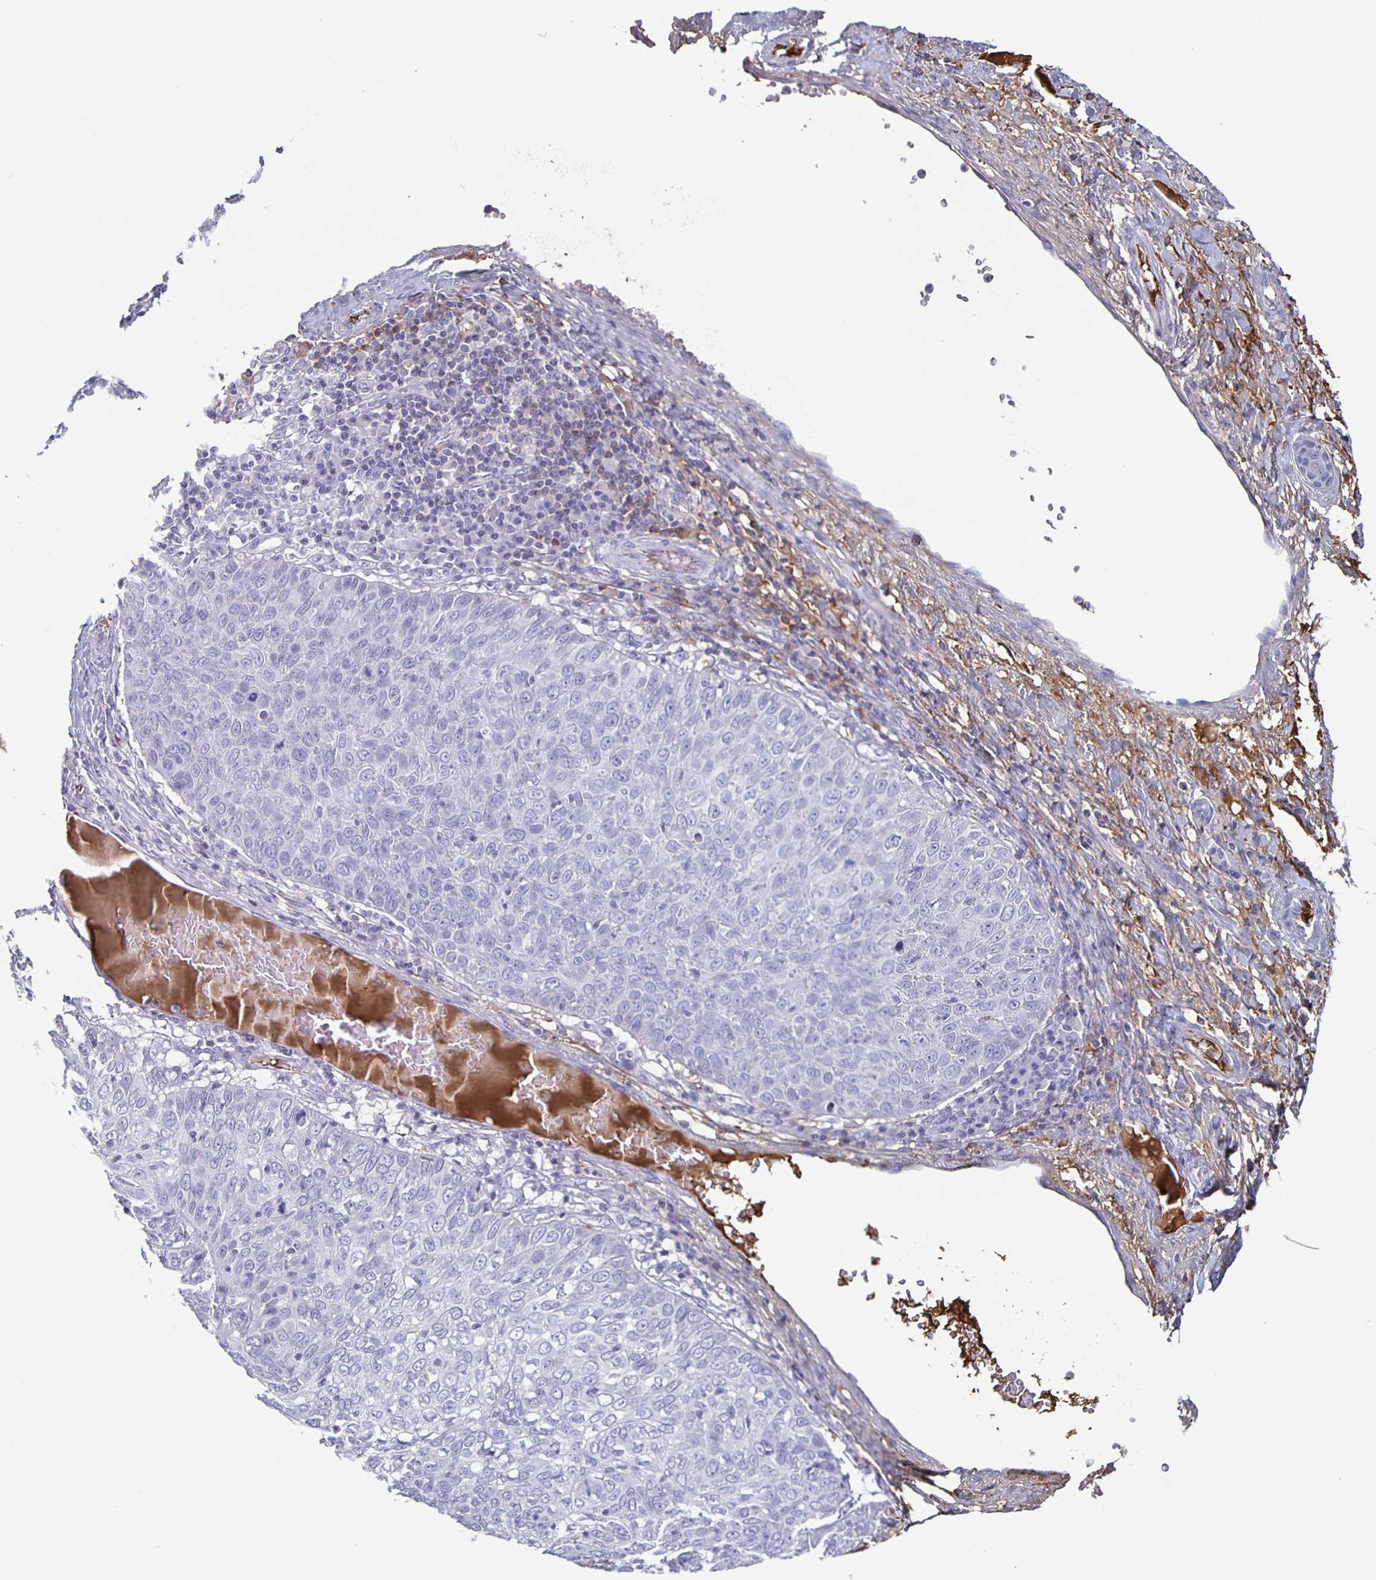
{"staining": {"intensity": "negative", "quantity": "none", "location": "none"}, "tissue": "skin cancer", "cell_type": "Tumor cells", "image_type": "cancer", "snomed": [{"axis": "morphology", "description": "Squamous cell carcinoma, NOS"}, {"axis": "topography", "description": "Skin"}], "caption": "This is an immunohistochemistry (IHC) micrograph of squamous cell carcinoma (skin). There is no staining in tumor cells.", "gene": "FGA", "patient": {"sex": "male", "age": 87}}